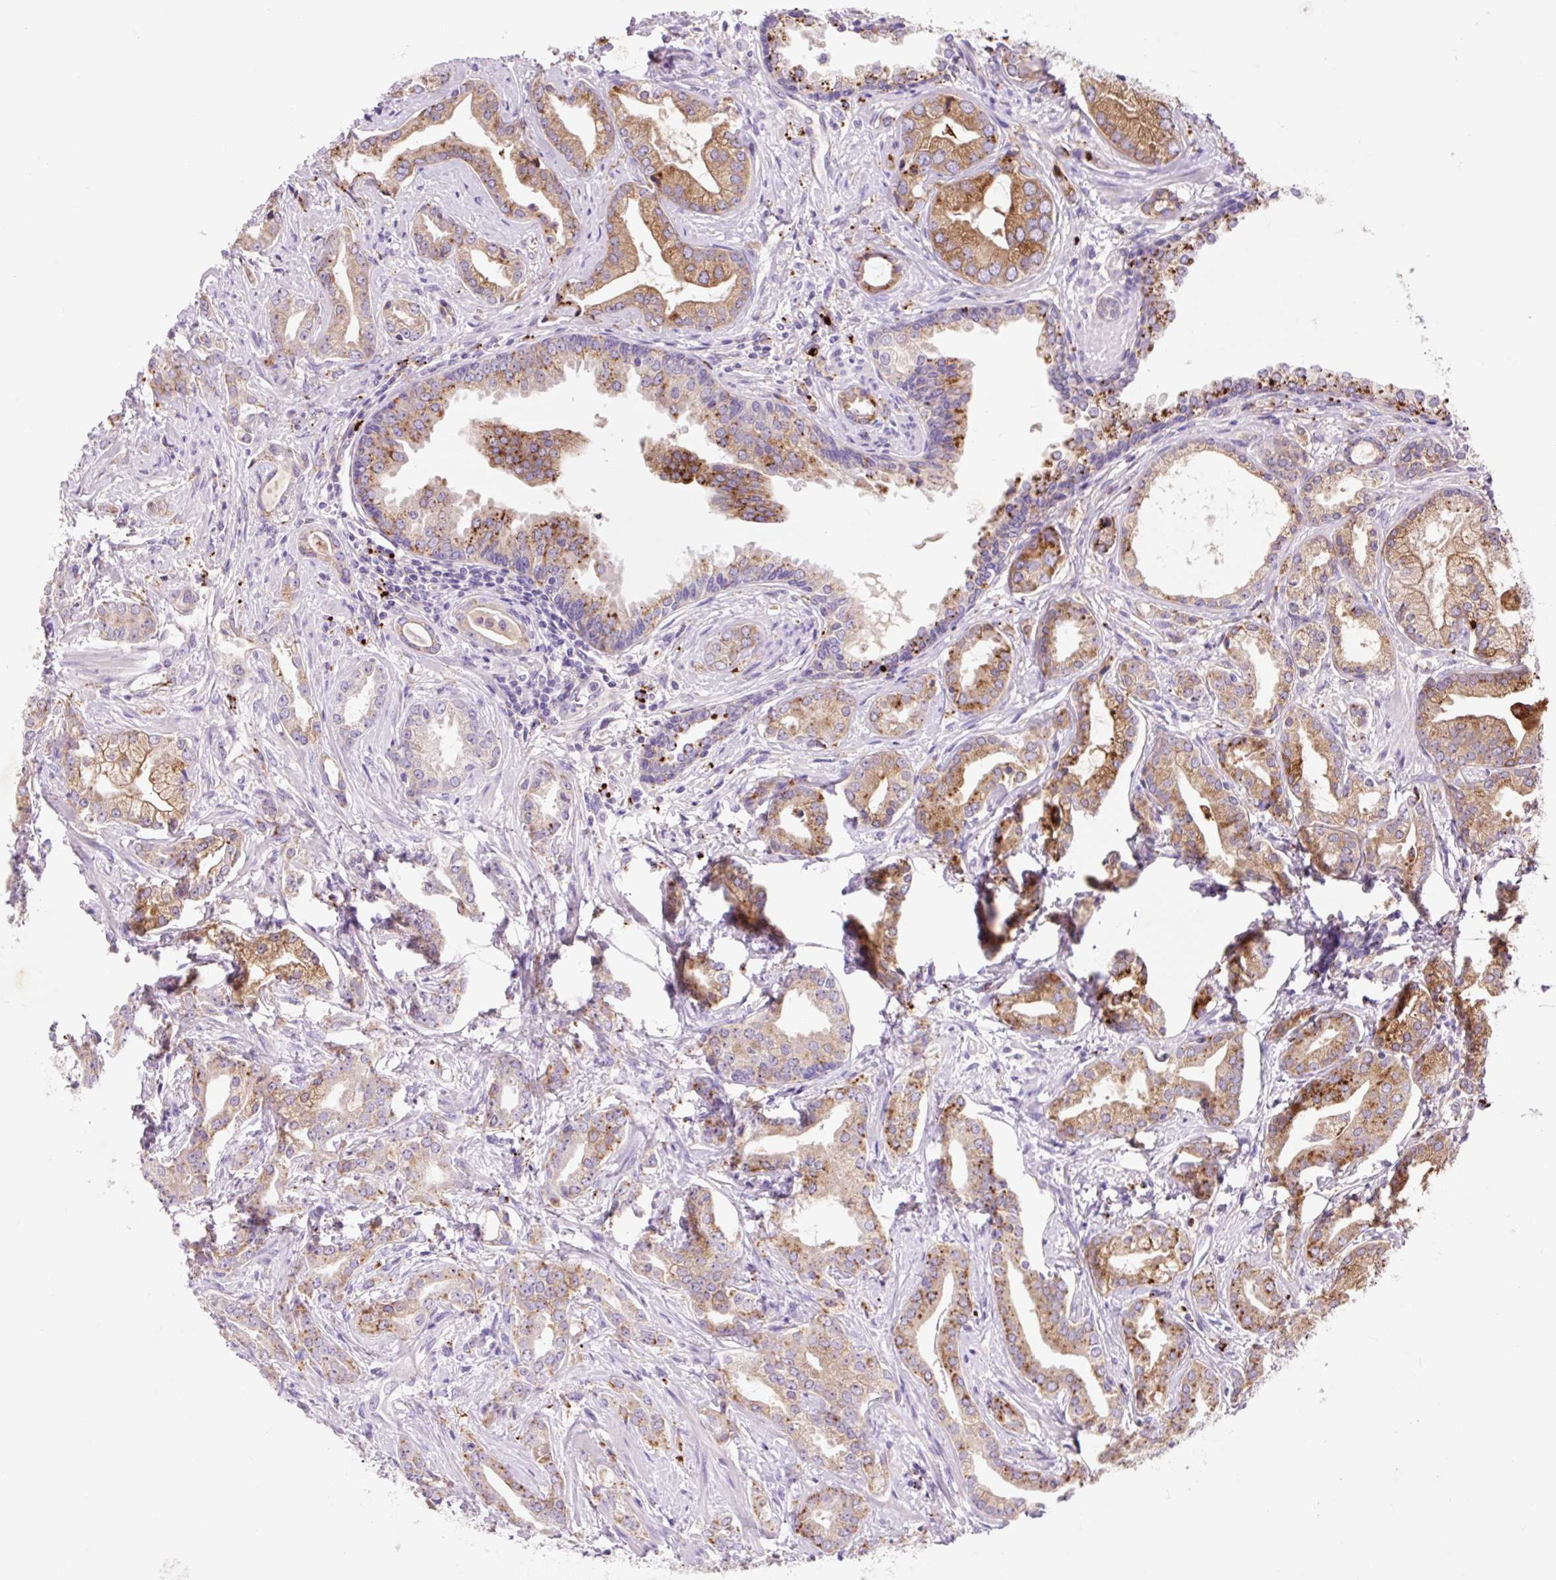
{"staining": {"intensity": "moderate", "quantity": ">75%", "location": "cytoplasmic/membranous"}, "tissue": "prostate cancer", "cell_type": "Tumor cells", "image_type": "cancer", "snomed": [{"axis": "morphology", "description": "Adenocarcinoma, Medium grade"}, {"axis": "topography", "description": "Prostate"}], "caption": "Immunohistochemistry (IHC) staining of prostate cancer (medium-grade adenocarcinoma), which demonstrates medium levels of moderate cytoplasmic/membranous positivity in about >75% of tumor cells indicating moderate cytoplasmic/membranous protein positivity. The staining was performed using DAB (brown) for protein detection and nuclei were counterstained in hematoxylin (blue).", "gene": "HEXA", "patient": {"sex": "male", "age": 57}}